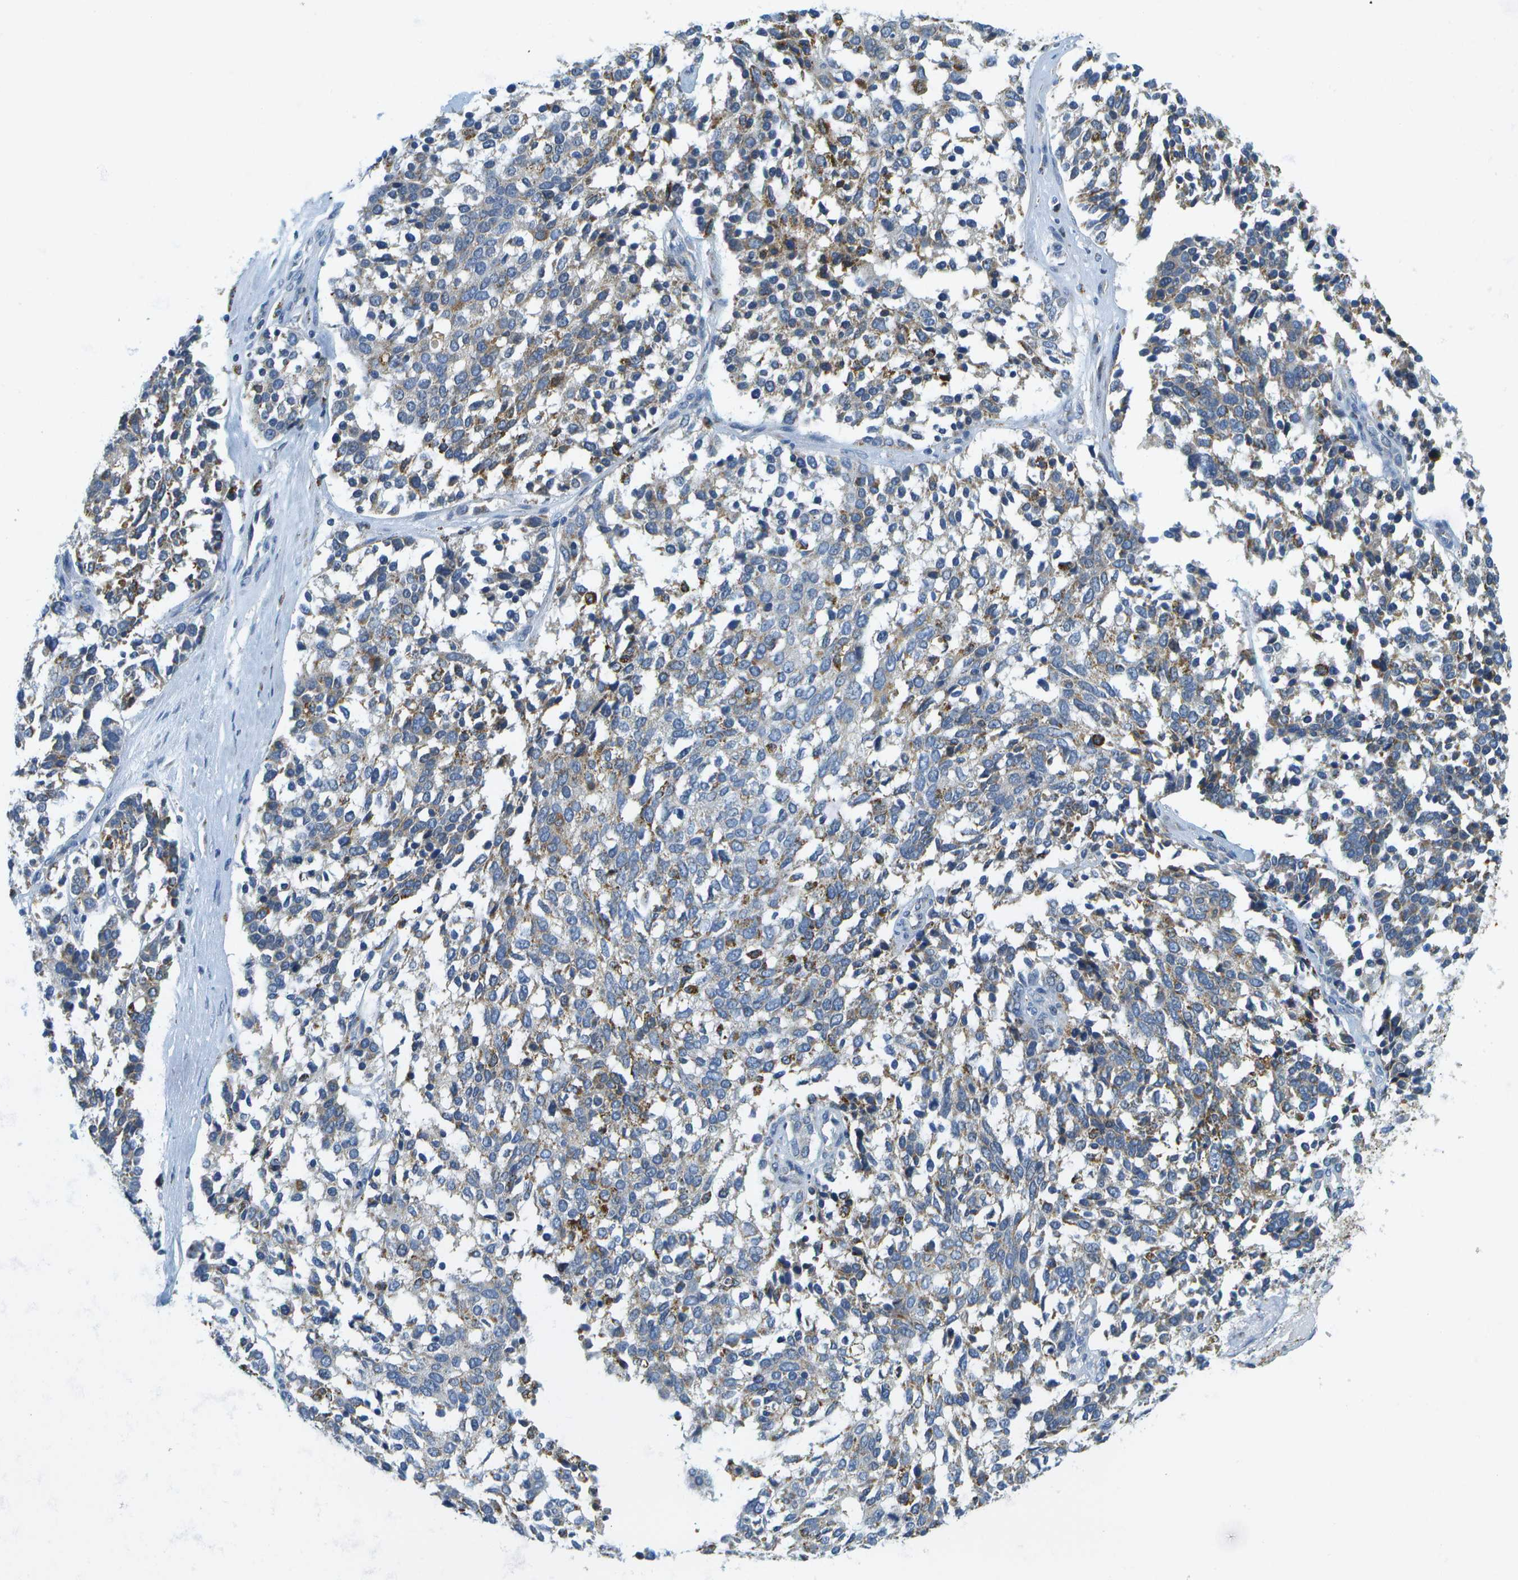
{"staining": {"intensity": "weak", "quantity": "25%-75%", "location": "cytoplasmic/membranous"}, "tissue": "ovarian cancer", "cell_type": "Tumor cells", "image_type": "cancer", "snomed": [{"axis": "morphology", "description": "Cystadenocarcinoma, serous, NOS"}, {"axis": "topography", "description": "Ovary"}], "caption": "Protein positivity by immunohistochemistry (IHC) displays weak cytoplasmic/membranous expression in about 25%-75% of tumor cells in serous cystadenocarcinoma (ovarian). (Stains: DAB in brown, nuclei in blue, Microscopy: brightfield microscopy at high magnification).", "gene": "HLCS", "patient": {"sex": "female", "age": 44}}